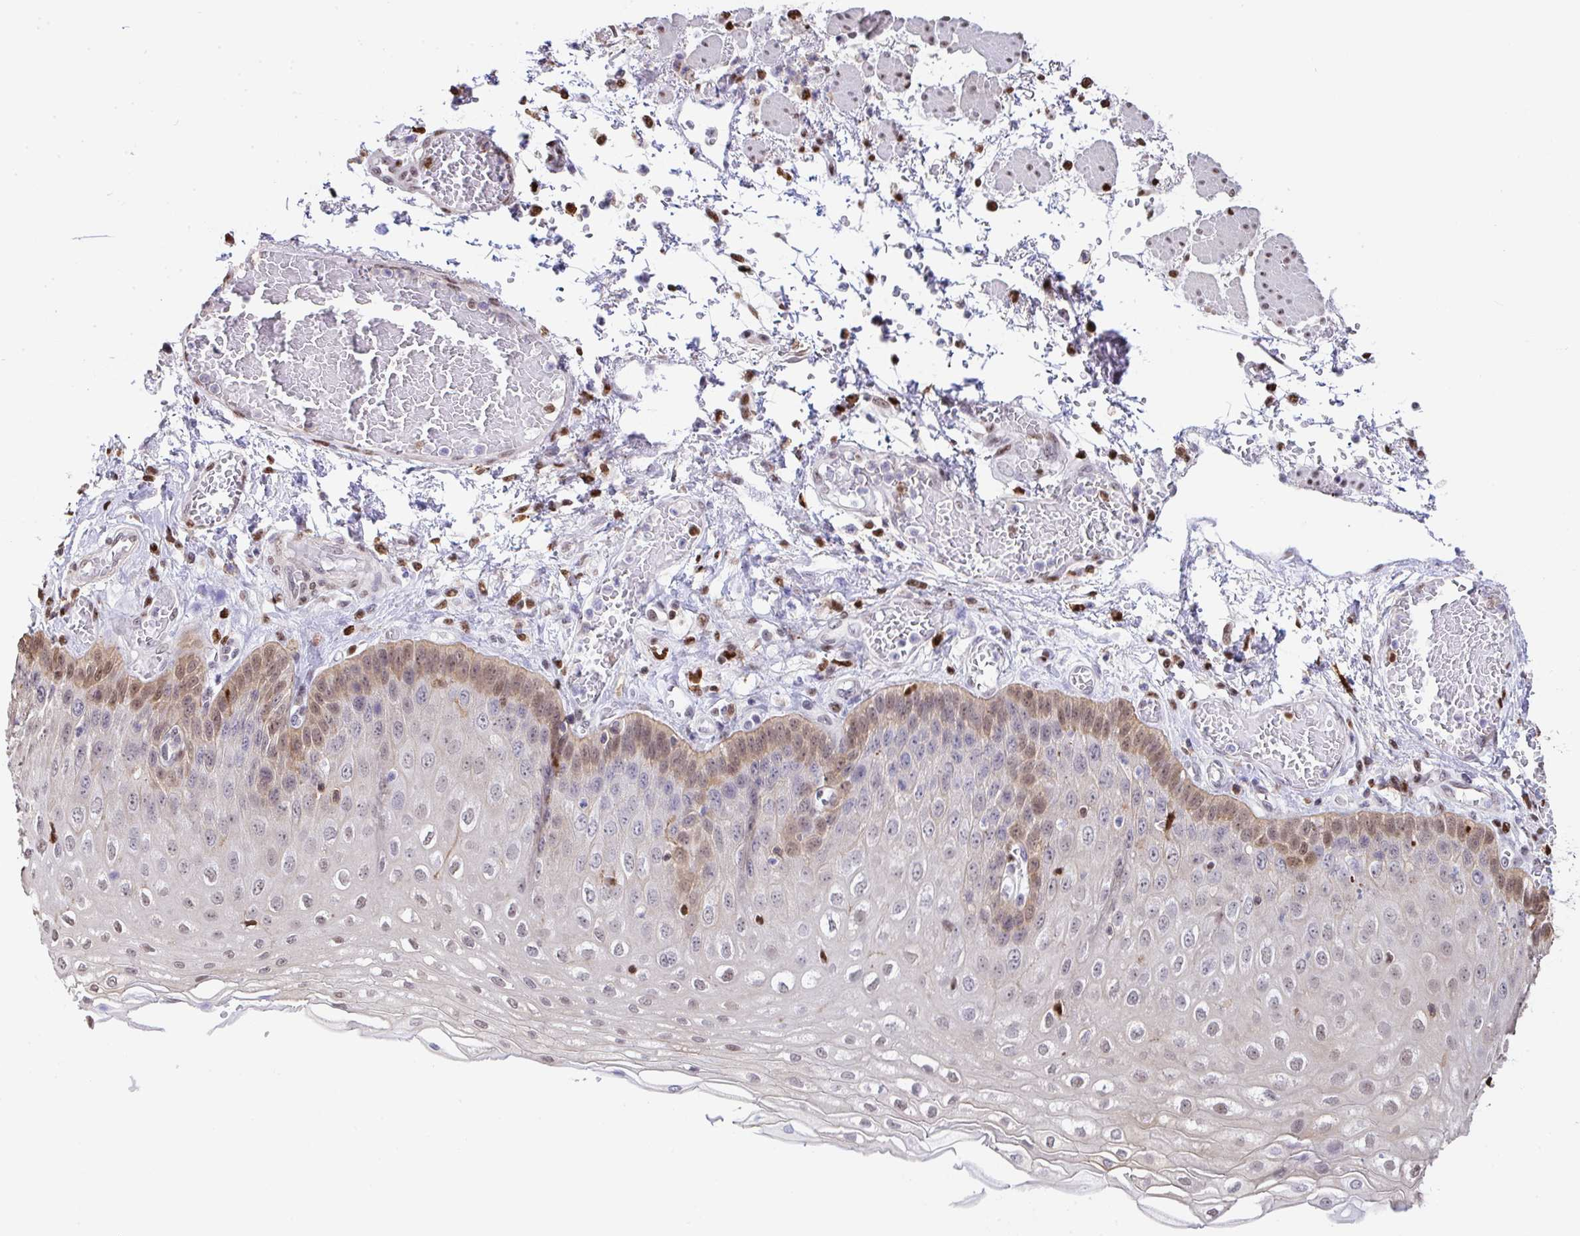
{"staining": {"intensity": "moderate", "quantity": "25%-75%", "location": "nuclear"}, "tissue": "esophagus", "cell_type": "Squamous epithelial cells", "image_type": "normal", "snomed": [{"axis": "morphology", "description": "Normal tissue, NOS"}, {"axis": "morphology", "description": "Adenocarcinoma, NOS"}, {"axis": "topography", "description": "Esophagus"}], "caption": "Immunohistochemical staining of unremarkable esophagus exhibits moderate nuclear protein expression in about 25%-75% of squamous epithelial cells. The staining is performed using DAB (3,3'-diaminobenzidine) brown chromogen to label protein expression. The nuclei are counter-stained blue using hematoxylin.", "gene": "BTBD10", "patient": {"sex": "male", "age": 81}}